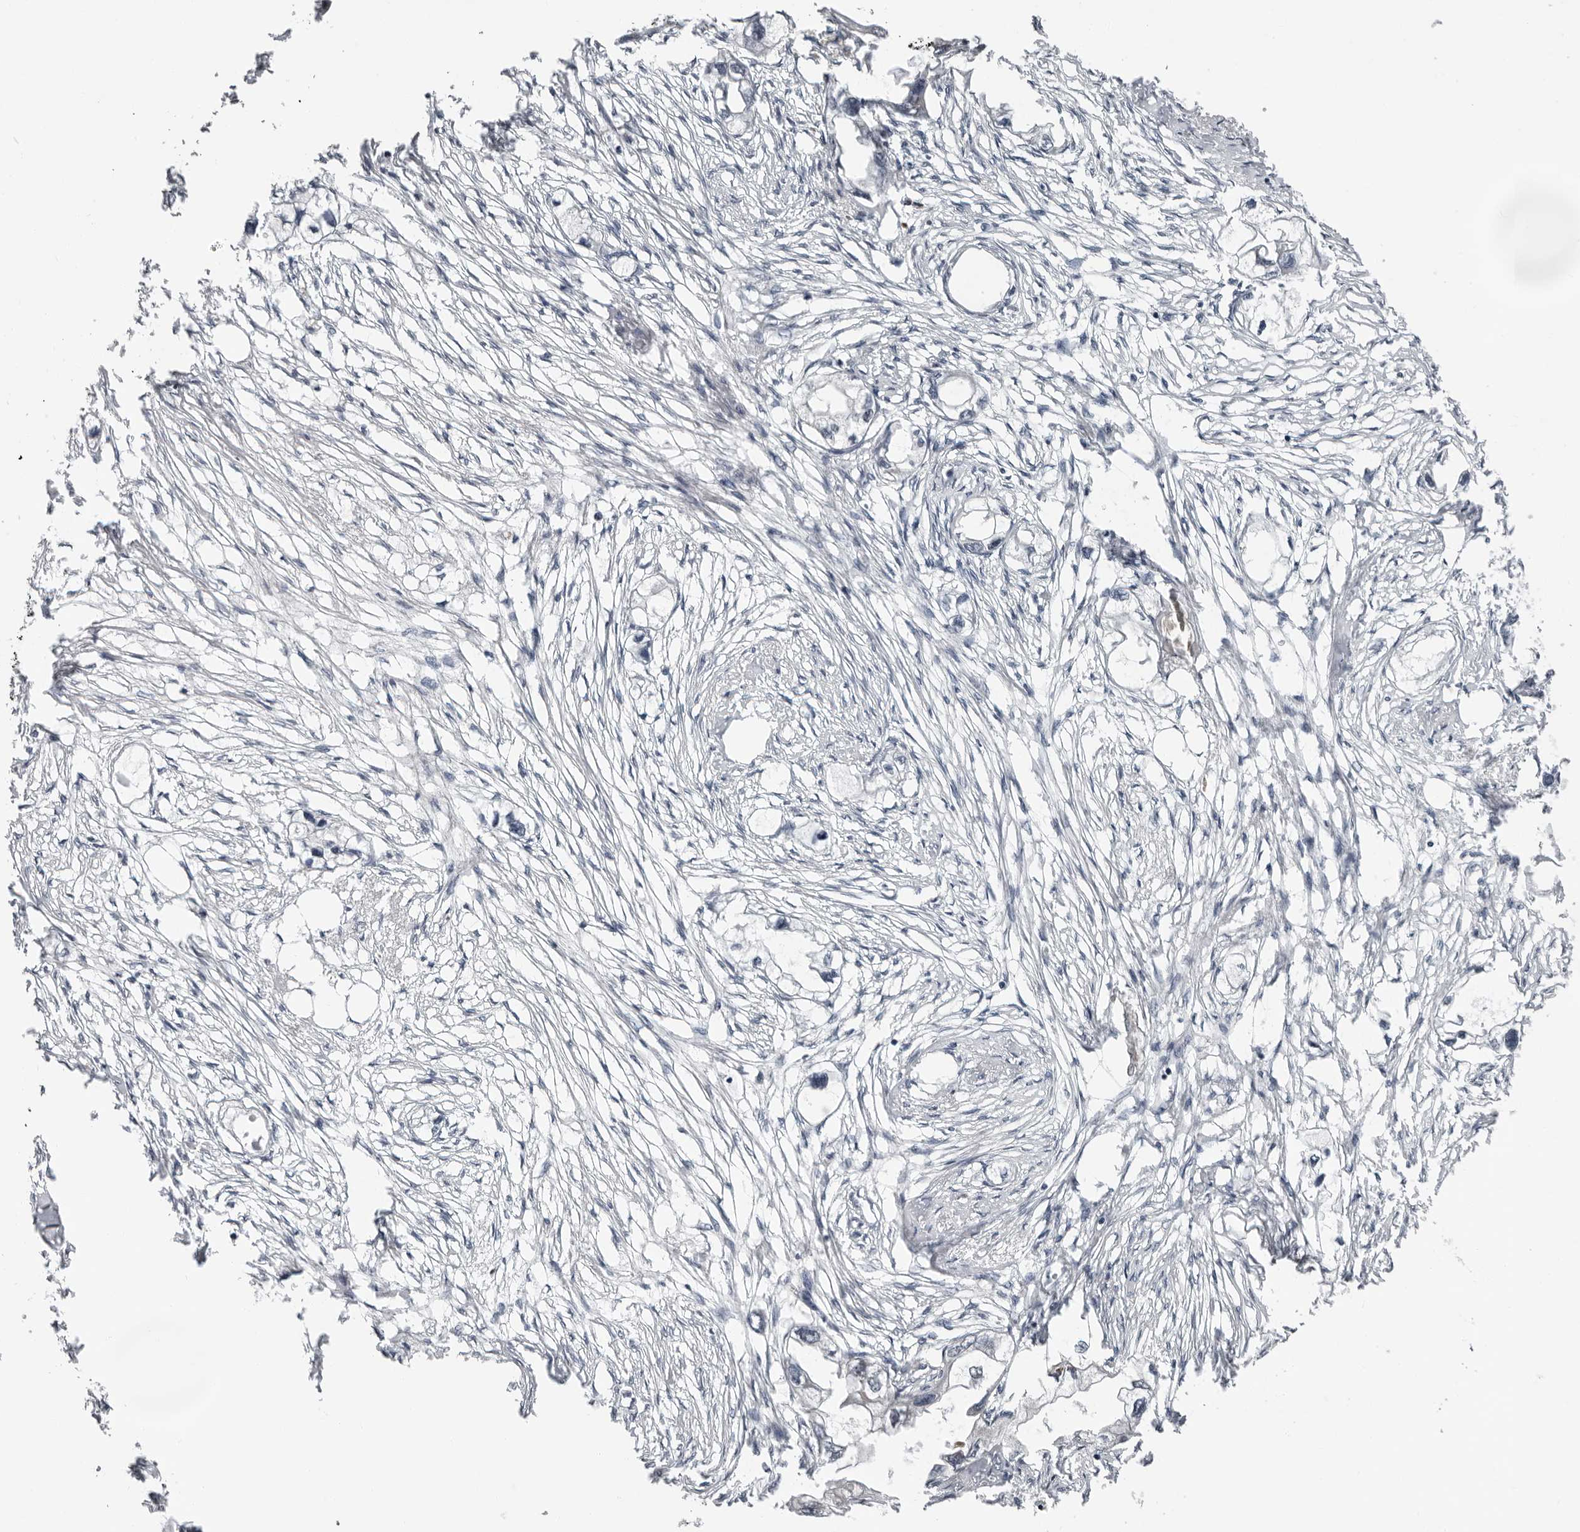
{"staining": {"intensity": "negative", "quantity": "none", "location": "none"}, "tissue": "endometrial cancer", "cell_type": "Tumor cells", "image_type": "cancer", "snomed": [{"axis": "morphology", "description": "Adenocarcinoma, NOS"}, {"axis": "morphology", "description": "Adenocarcinoma, metastatic, NOS"}, {"axis": "topography", "description": "Adipose tissue"}, {"axis": "topography", "description": "Endometrium"}], "caption": "This is an immunohistochemistry (IHC) micrograph of endometrial cancer. There is no staining in tumor cells.", "gene": "PIP4K2C", "patient": {"sex": "female", "age": 67}}